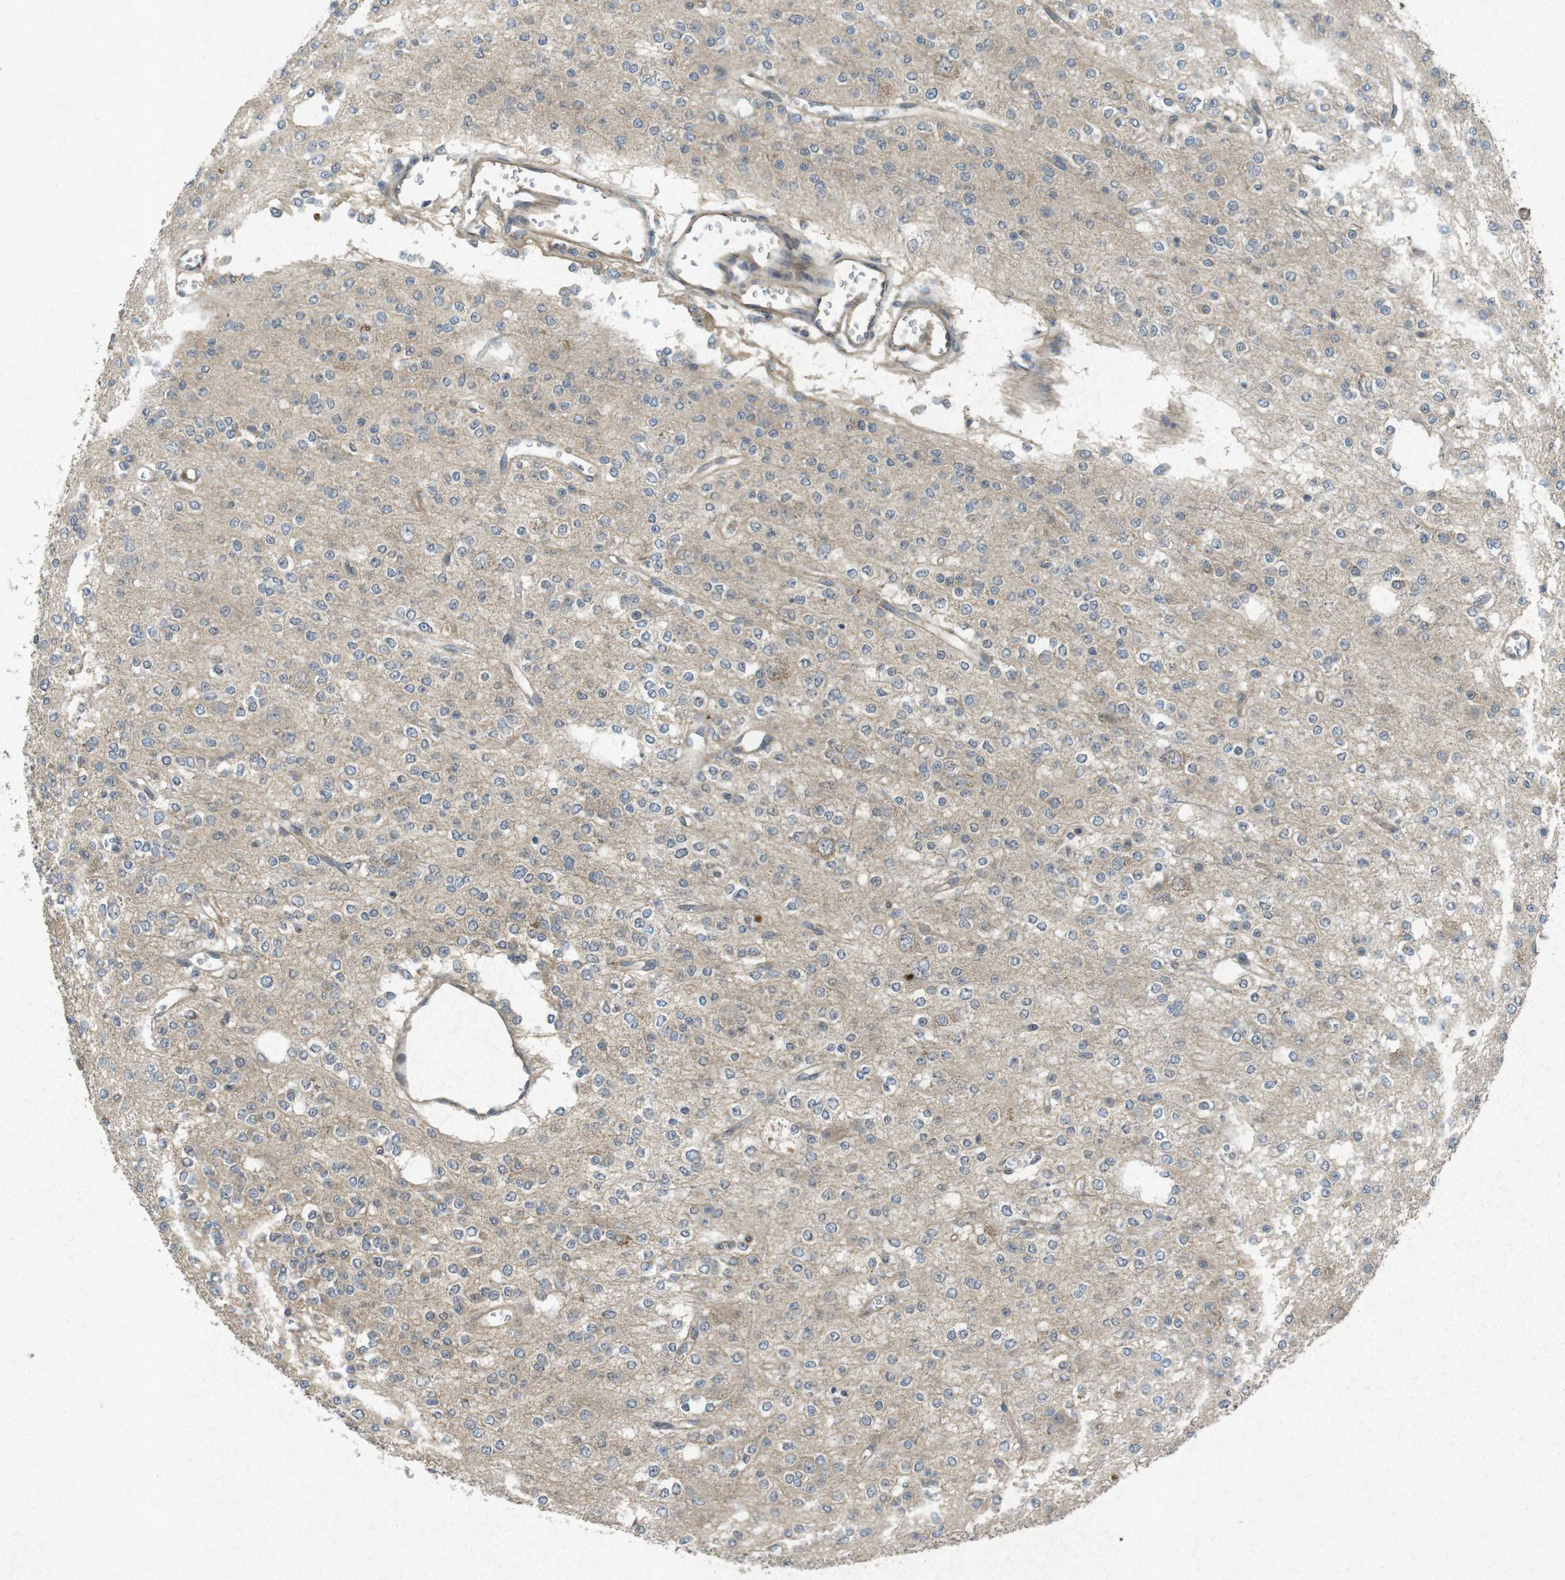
{"staining": {"intensity": "negative", "quantity": "none", "location": "none"}, "tissue": "glioma", "cell_type": "Tumor cells", "image_type": "cancer", "snomed": [{"axis": "morphology", "description": "Glioma, malignant, Low grade"}, {"axis": "topography", "description": "Brain"}], "caption": "Tumor cells show no significant positivity in glioma.", "gene": "FLCN", "patient": {"sex": "male", "age": 38}}